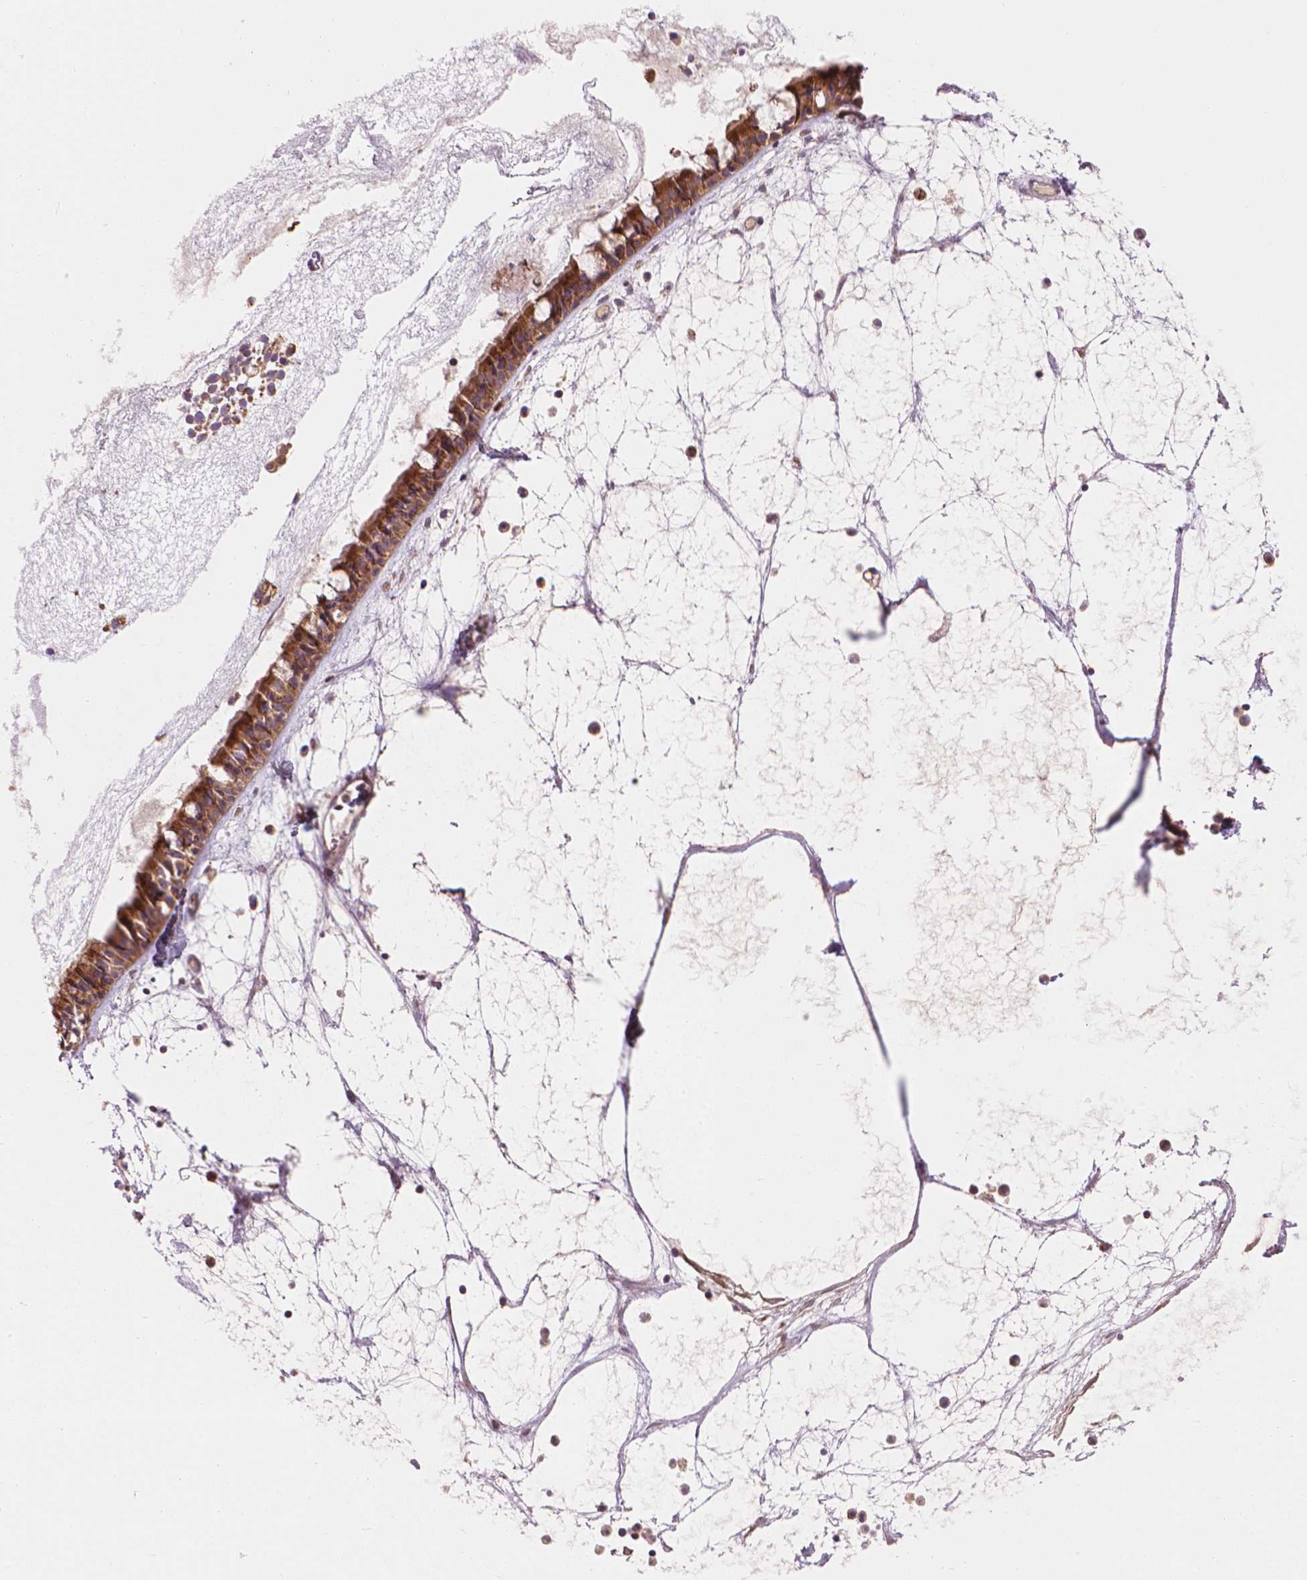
{"staining": {"intensity": "moderate", "quantity": ">75%", "location": "cytoplasmic/membranous"}, "tissue": "nasopharynx", "cell_type": "Respiratory epithelial cells", "image_type": "normal", "snomed": [{"axis": "morphology", "description": "Normal tissue, NOS"}, {"axis": "topography", "description": "Nasopharynx"}], "caption": "Protein staining of unremarkable nasopharynx shows moderate cytoplasmic/membranous staining in about >75% of respiratory epithelial cells. (DAB (3,3'-diaminobenzidine) IHC with brightfield microscopy, high magnification).", "gene": "VARS2", "patient": {"sex": "male", "age": 31}}